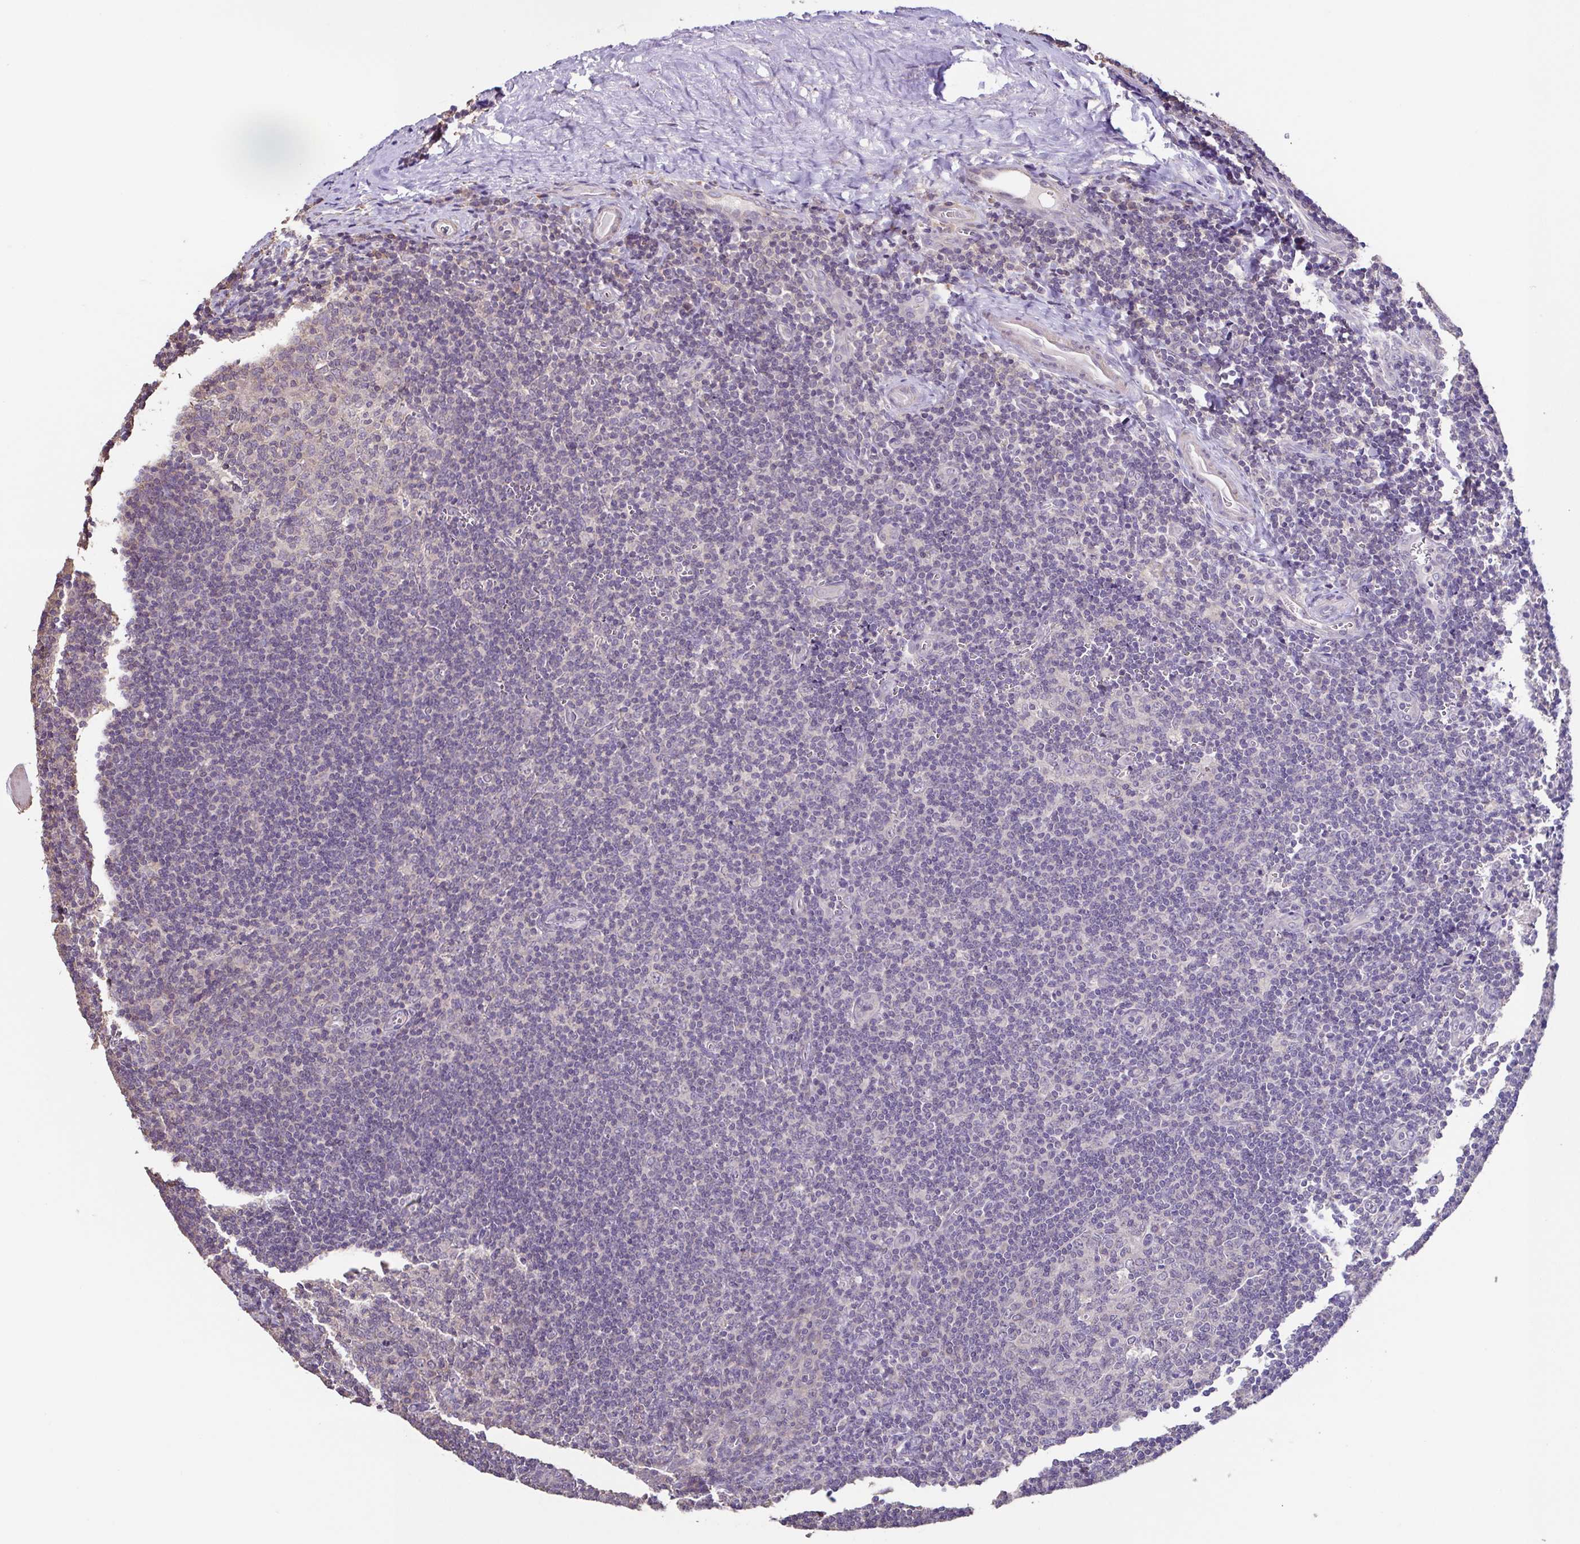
{"staining": {"intensity": "negative", "quantity": "none", "location": "none"}, "tissue": "tonsil", "cell_type": "Germinal center cells", "image_type": "normal", "snomed": [{"axis": "morphology", "description": "Normal tissue, NOS"}, {"axis": "morphology", "description": "Inflammation, NOS"}, {"axis": "topography", "description": "Tonsil"}], "caption": "This is an IHC photomicrograph of benign tonsil. There is no staining in germinal center cells.", "gene": "ACTRT2", "patient": {"sex": "female", "age": 31}}